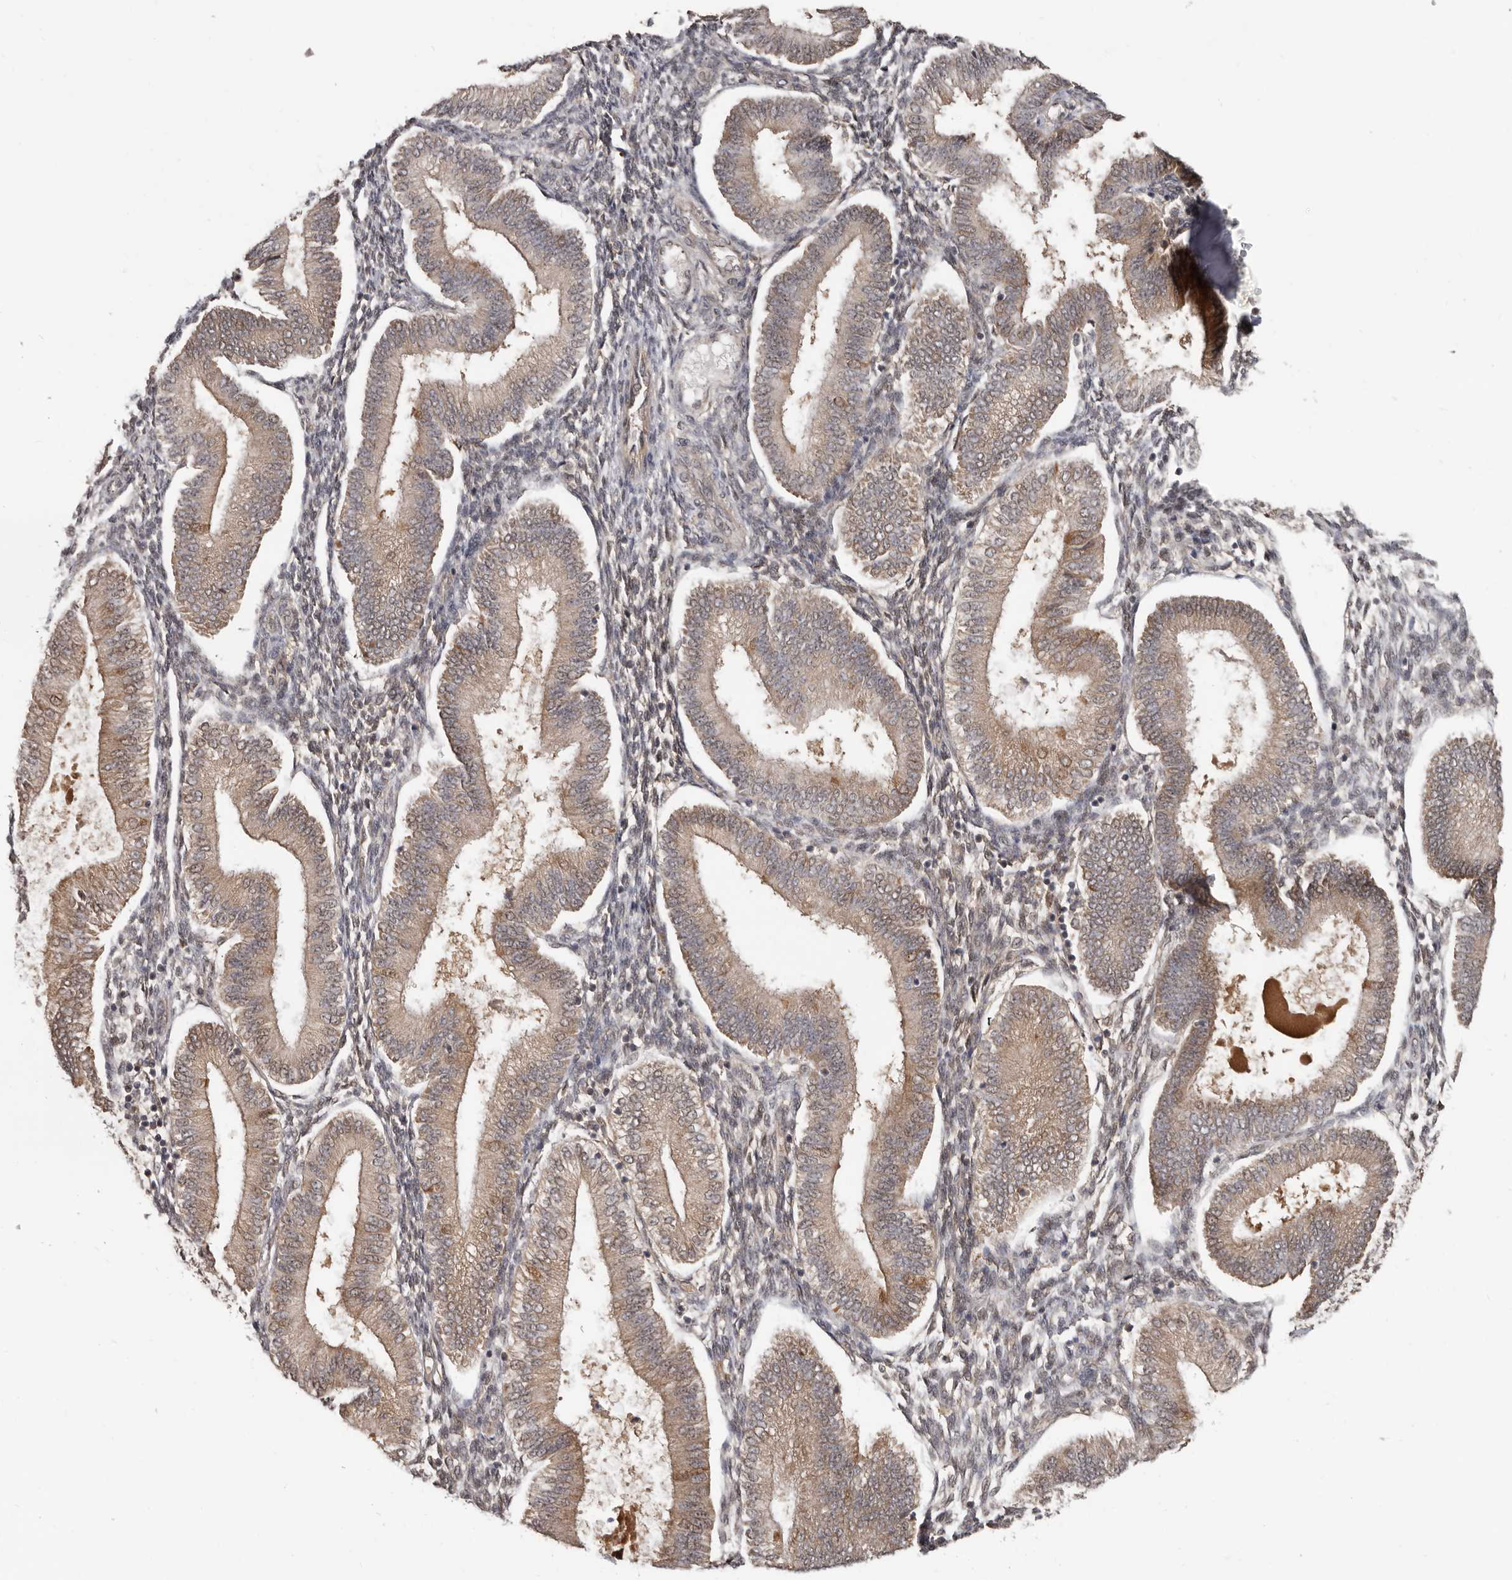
{"staining": {"intensity": "weak", "quantity": "<25%", "location": "cytoplasmic/membranous"}, "tissue": "endometrium", "cell_type": "Cells in endometrial stroma", "image_type": "normal", "snomed": [{"axis": "morphology", "description": "Normal tissue, NOS"}, {"axis": "topography", "description": "Endometrium"}], "caption": "Immunohistochemistry micrograph of normal endometrium stained for a protein (brown), which shows no expression in cells in endometrial stroma. (Immunohistochemistry (ihc), brightfield microscopy, high magnification).", "gene": "BAD", "patient": {"sex": "female", "age": 39}}